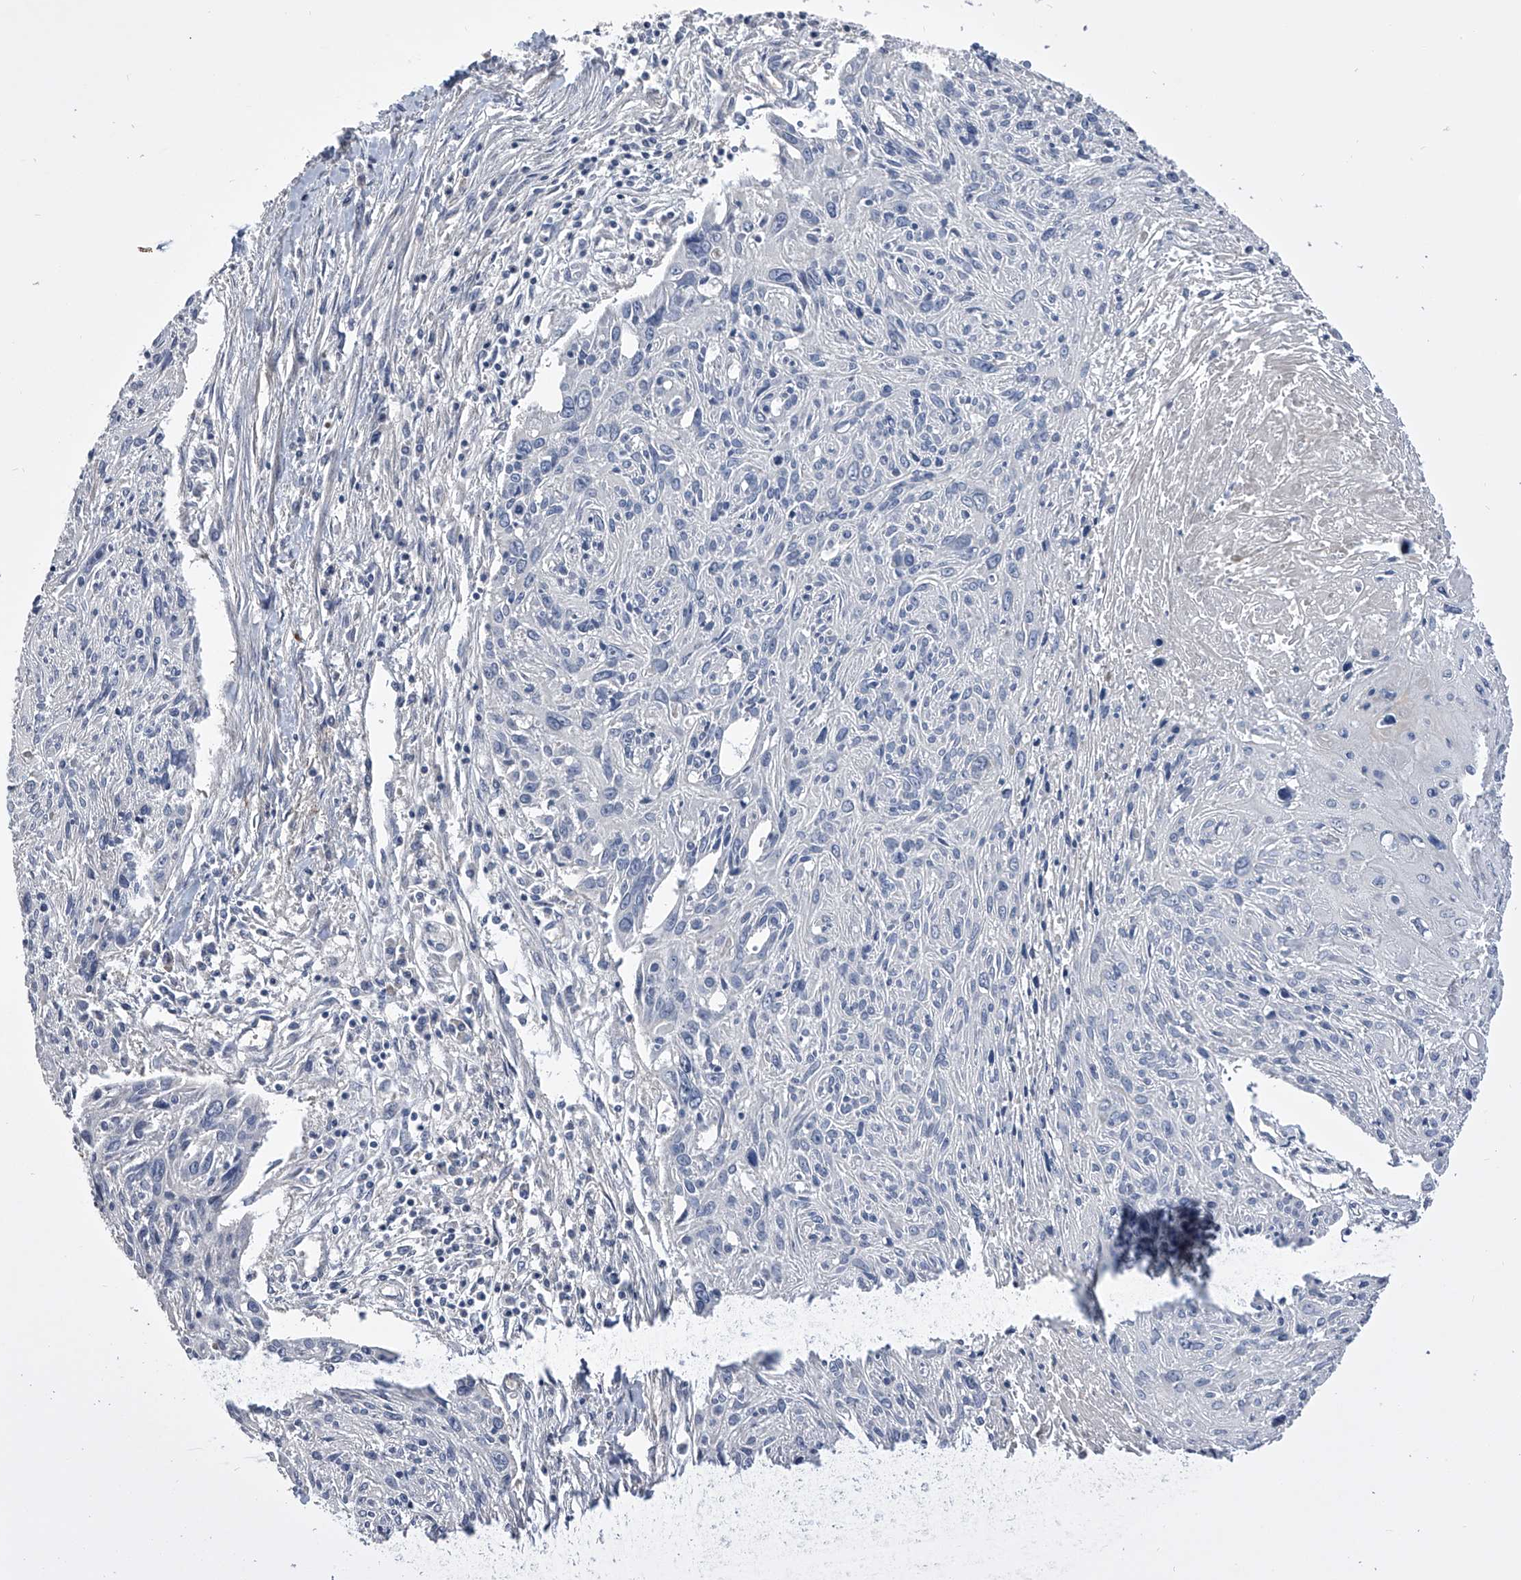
{"staining": {"intensity": "negative", "quantity": "none", "location": "none"}, "tissue": "cervical cancer", "cell_type": "Tumor cells", "image_type": "cancer", "snomed": [{"axis": "morphology", "description": "Squamous cell carcinoma, NOS"}, {"axis": "topography", "description": "Cervix"}], "caption": "Immunohistochemistry (IHC) image of neoplastic tissue: human cervical squamous cell carcinoma stained with DAB shows no significant protein positivity in tumor cells.", "gene": "MDN1", "patient": {"sex": "female", "age": 51}}